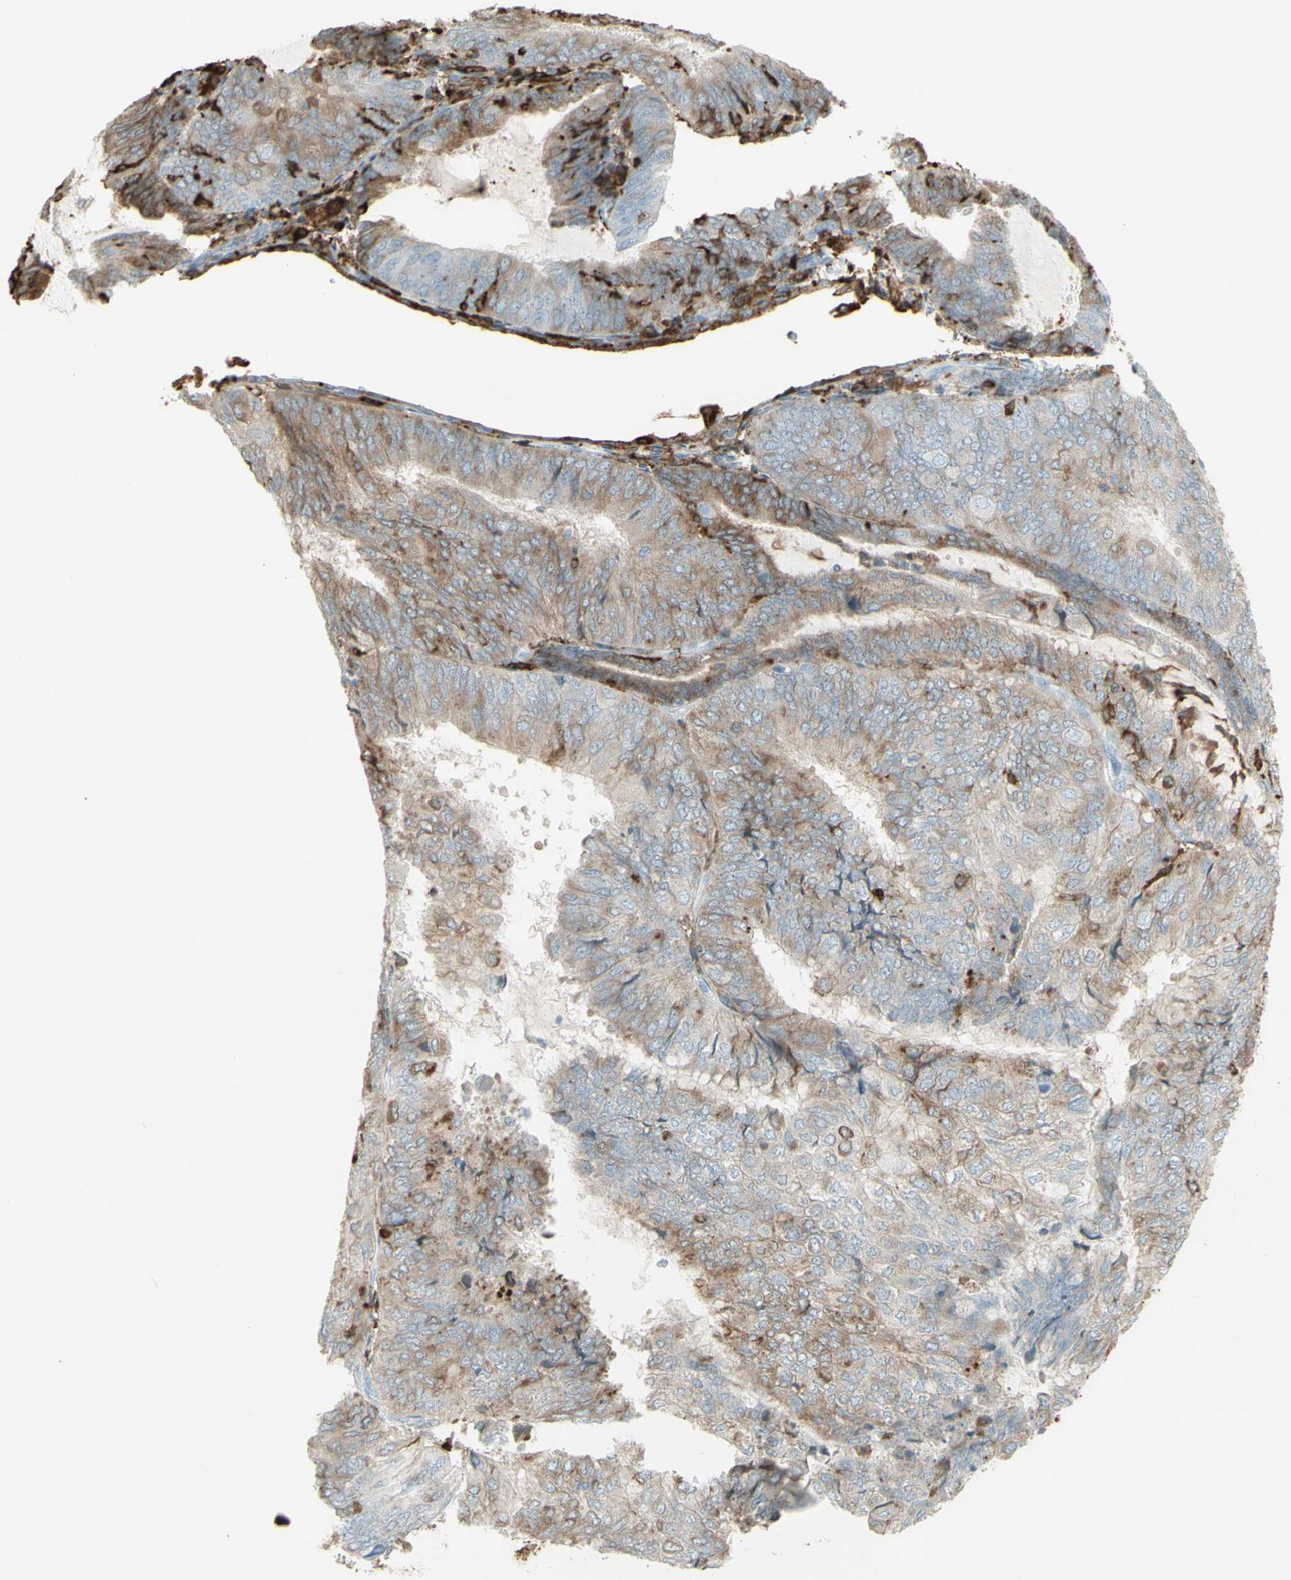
{"staining": {"intensity": "moderate", "quantity": "25%-75%", "location": "cytoplasmic/membranous"}, "tissue": "endometrial cancer", "cell_type": "Tumor cells", "image_type": "cancer", "snomed": [{"axis": "morphology", "description": "Adenocarcinoma, NOS"}, {"axis": "topography", "description": "Endometrium"}], "caption": "Protein expression analysis of endometrial cancer demonstrates moderate cytoplasmic/membranous expression in about 25%-75% of tumor cells.", "gene": "HLA-DPB1", "patient": {"sex": "female", "age": 81}}